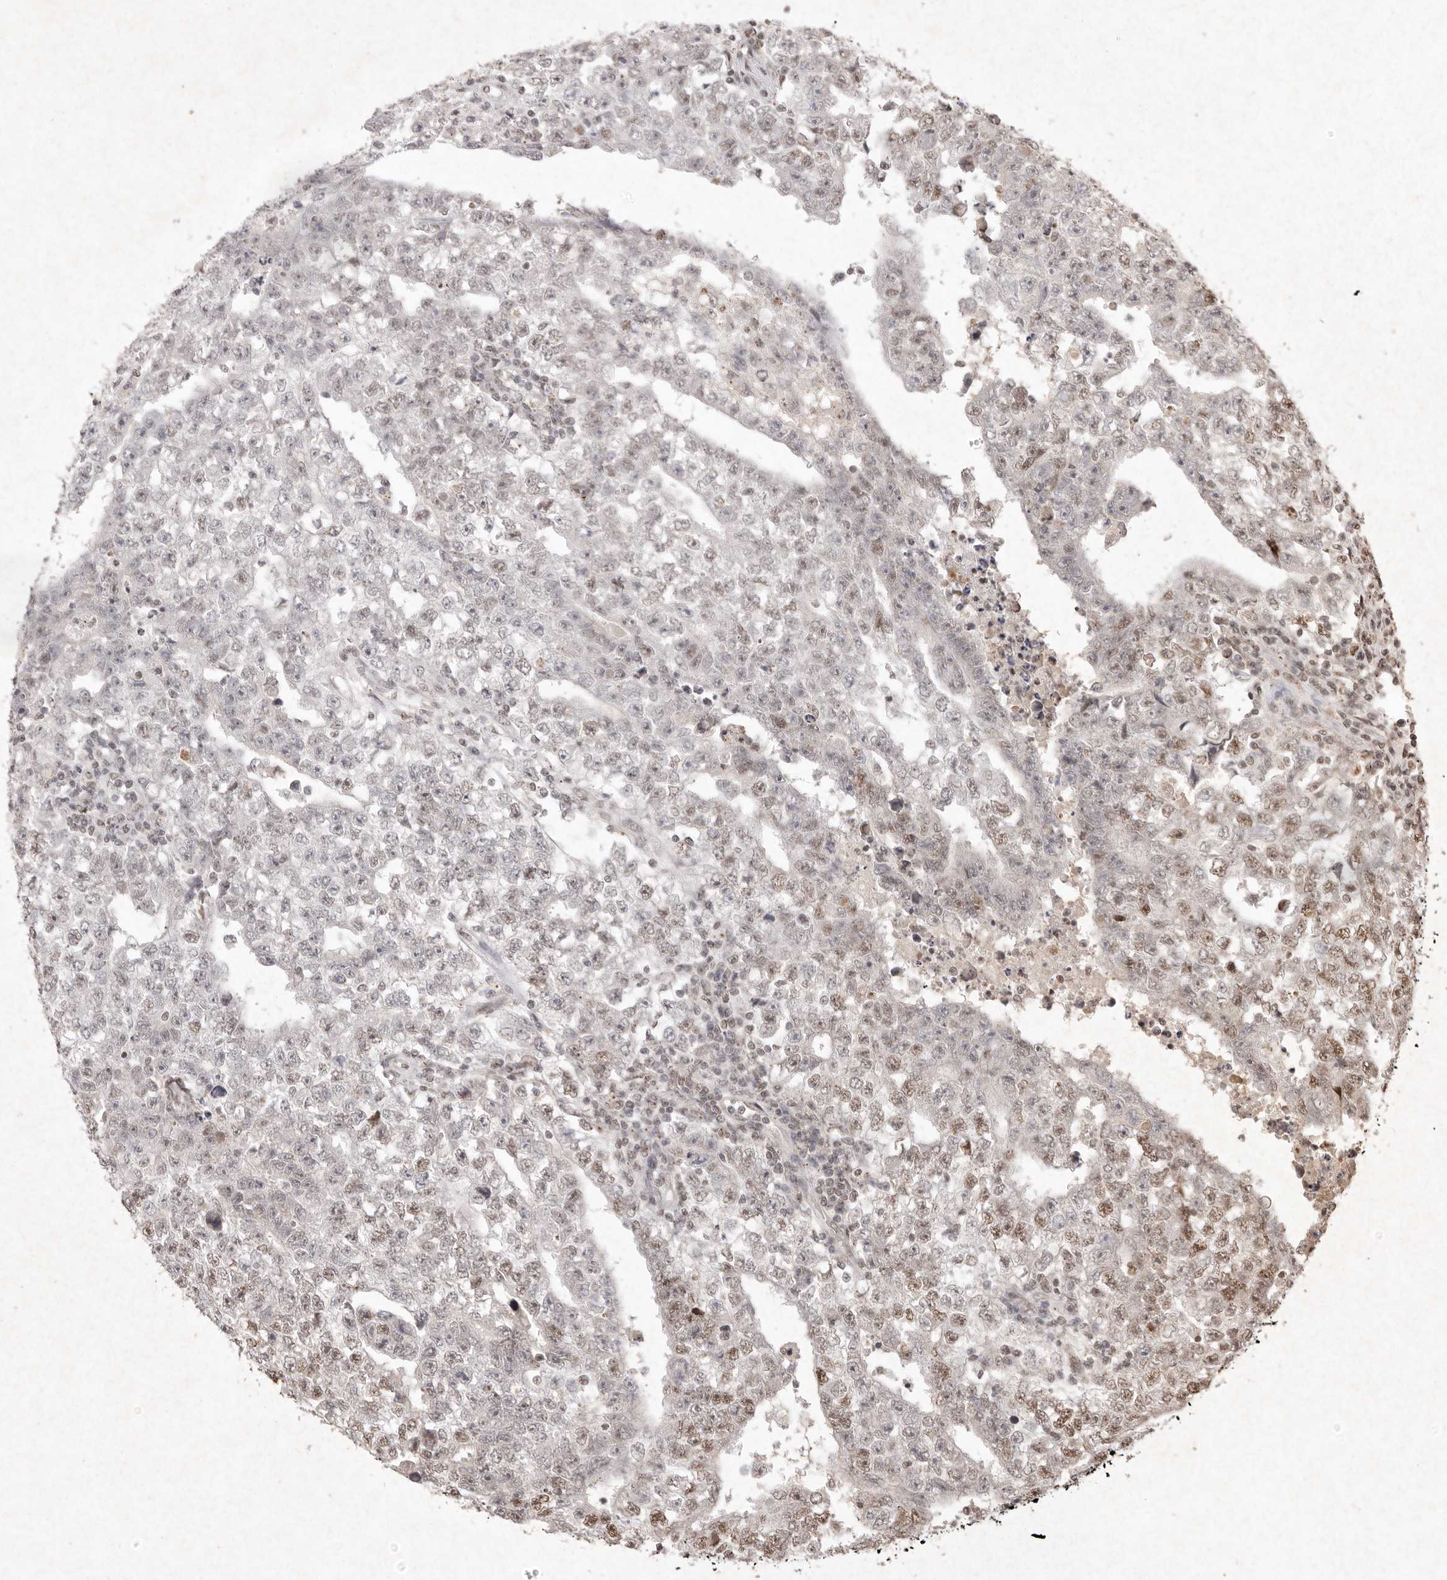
{"staining": {"intensity": "moderate", "quantity": "<25%", "location": "nuclear"}, "tissue": "testis cancer", "cell_type": "Tumor cells", "image_type": "cancer", "snomed": [{"axis": "morphology", "description": "Carcinoma, Embryonal, NOS"}, {"axis": "topography", "description": "Testis"}], "caption": "Brown immunohistochemical staining in testis cancer demonstrates moderate nuclear staining in approximately <25% of tumor cells.", "gene": "NKX3-2", "patient": {"sex": "male", "age": 25}}